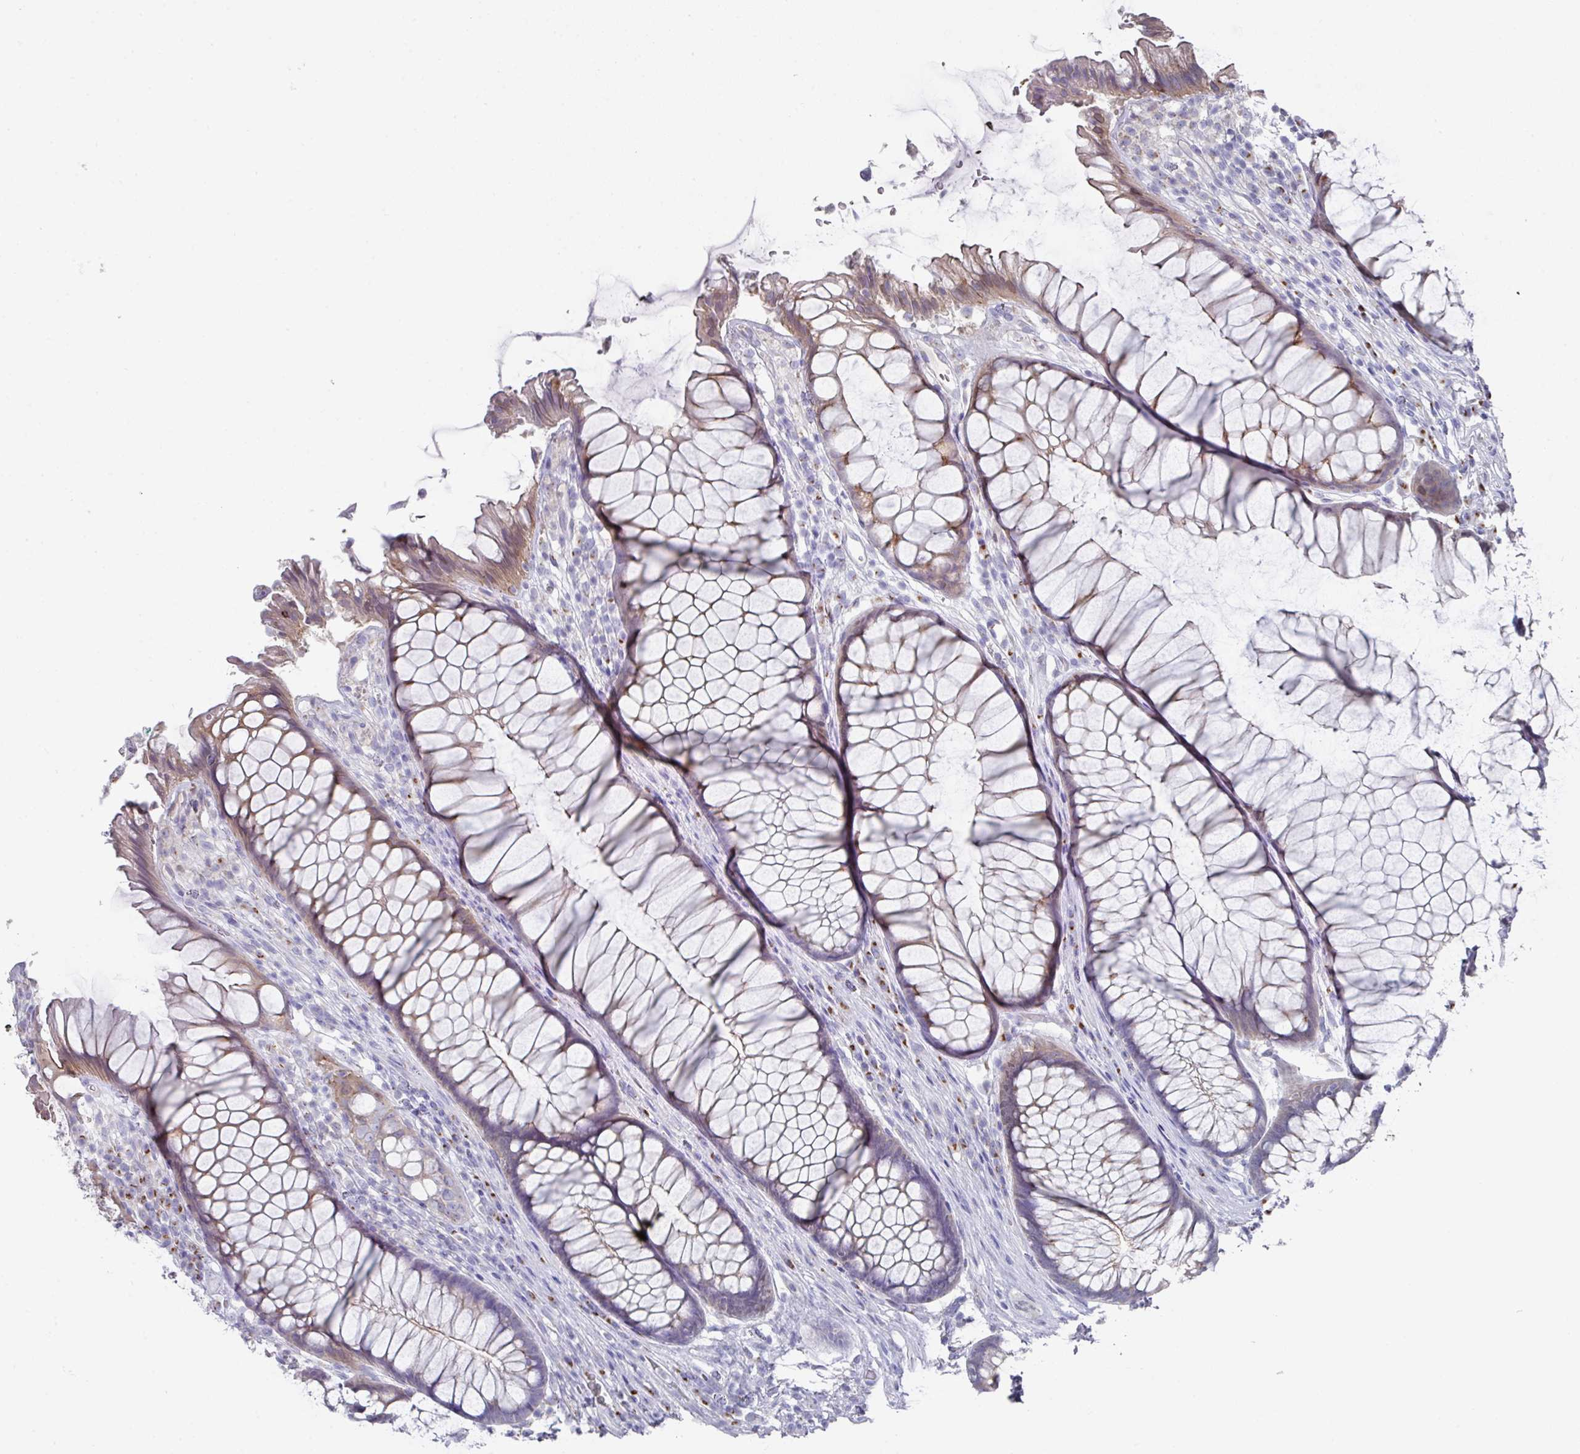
{"staining": {"intensity": "moderate", "quantity": "25%-75%", "location": "cytoplasmic/membranous"}, "tissue": "rectum", "cell_type": "Glandular cells", "image_type": "normal", "snomed": [{"axis": "morphology", "description": "Normal tissue, NOS"}, {"axis": "topography", "description": "Smooth muscle"}, {"axis": "topography", "description": "Rectum"}], "caption": "Approximately 25%-75% of glandular cells in unremarkable rectum exhibit moderate cytoplasmic/membranous protein positivity as visualized by brown immunohistochemical staining.", "gene": "VKORC1L1", "patient": {"sex": "male", "age": 53}}